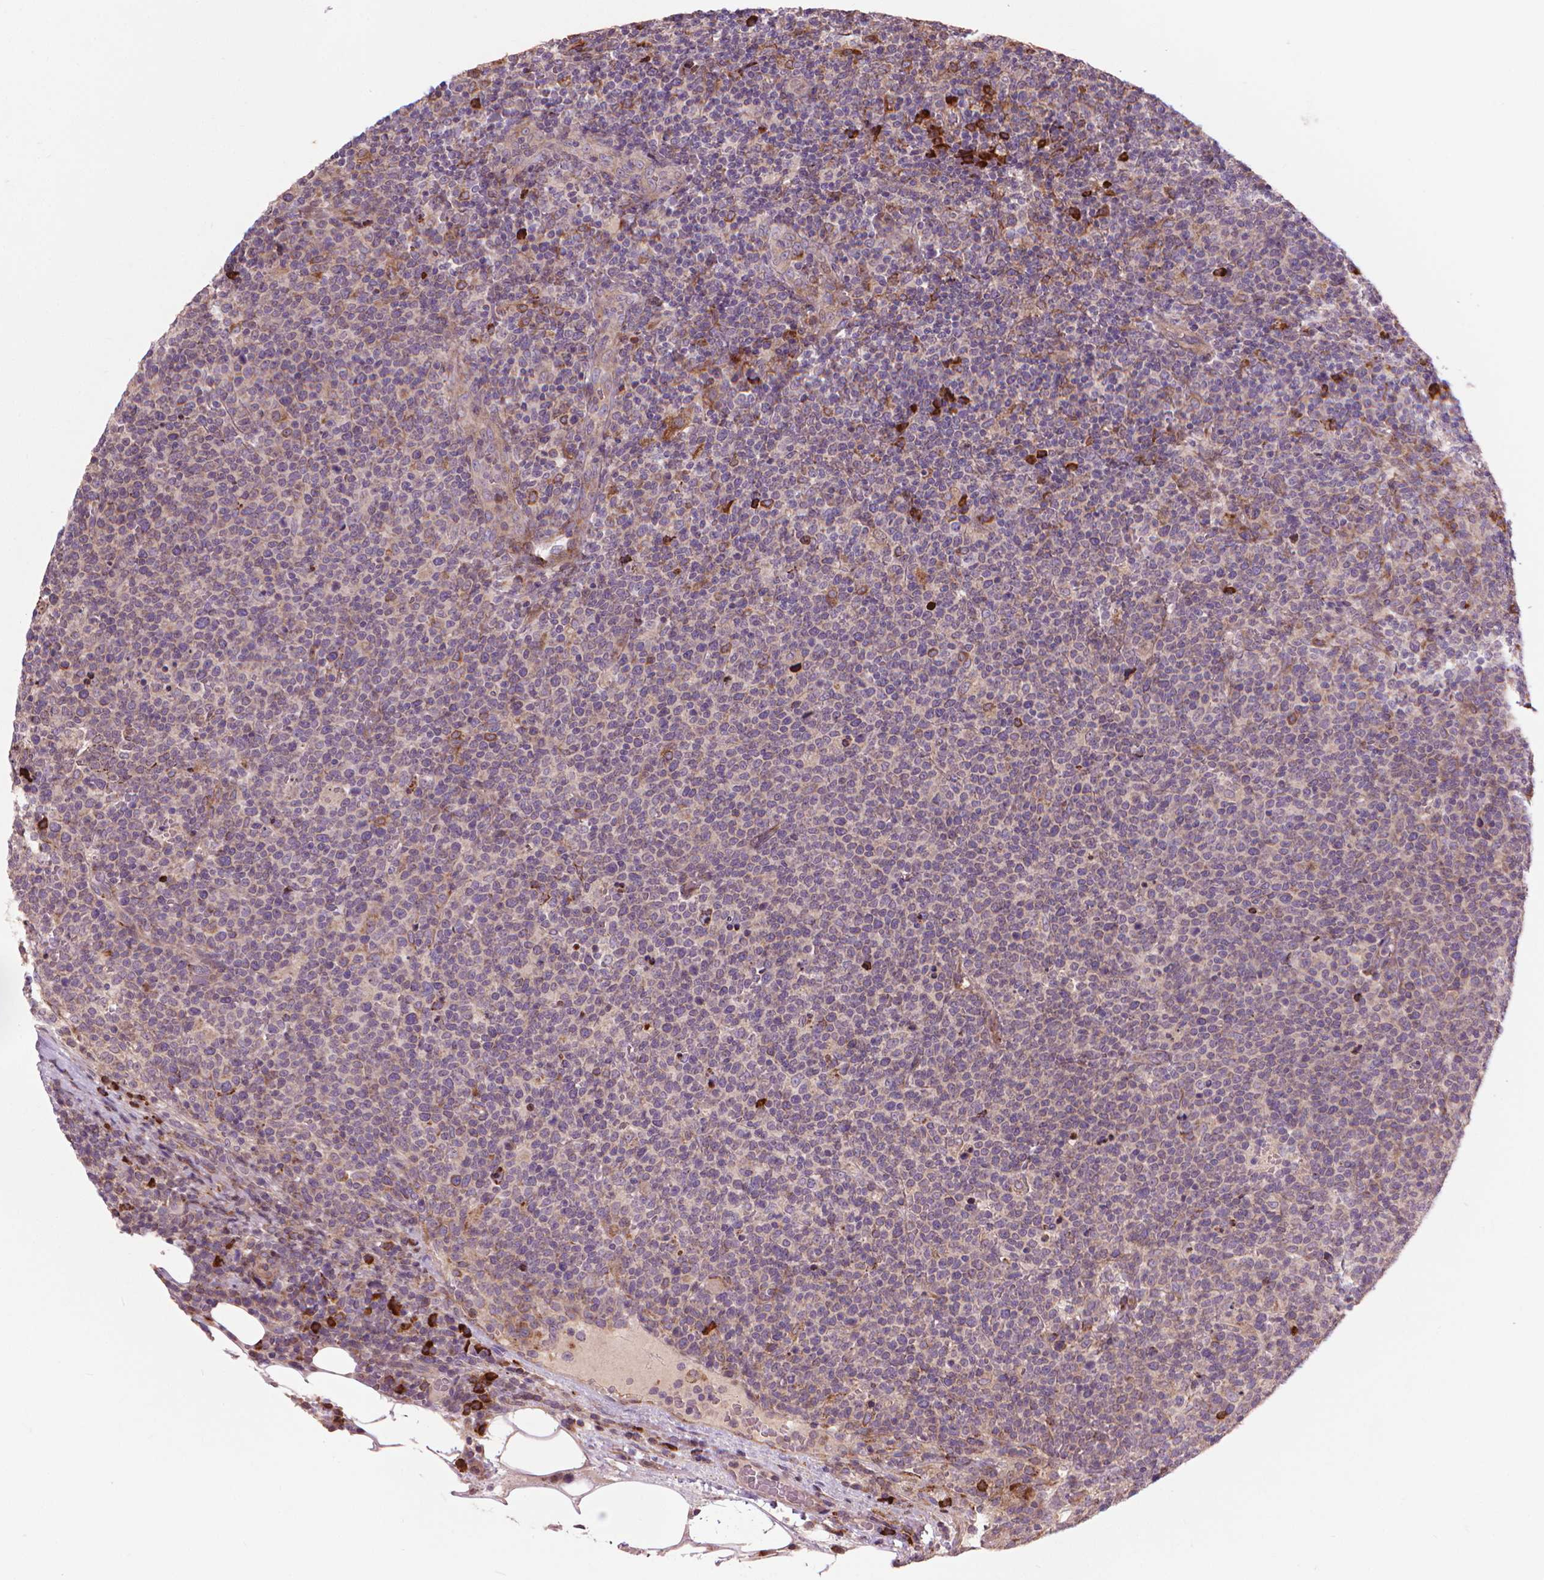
{"staining": {"intensity": "negative", "quantity": "none", "location": "none"}, "tissue": "lymphoma", "cell_type": "Tumor cells", "image_type": "cancer", "snomed": [{"axis": "morphology", "description": "Malignant lymphoma, non-Hodgkin's type, High grade"}, {"axis": "topography", "description": "Lymph node"}], "caption": "The immunohistochemistry photomicrograph has no significant positivity in tumor cells of malignant lymphoma, non-Hodgkin's type (high-grade) tissue. Brightfield microscopy of IHC stained with DAB (brown) and hematoxylin (blue), captured at high magnification.", "gene": "MYH14", "patient": {"sex": "male", "age": 61}}